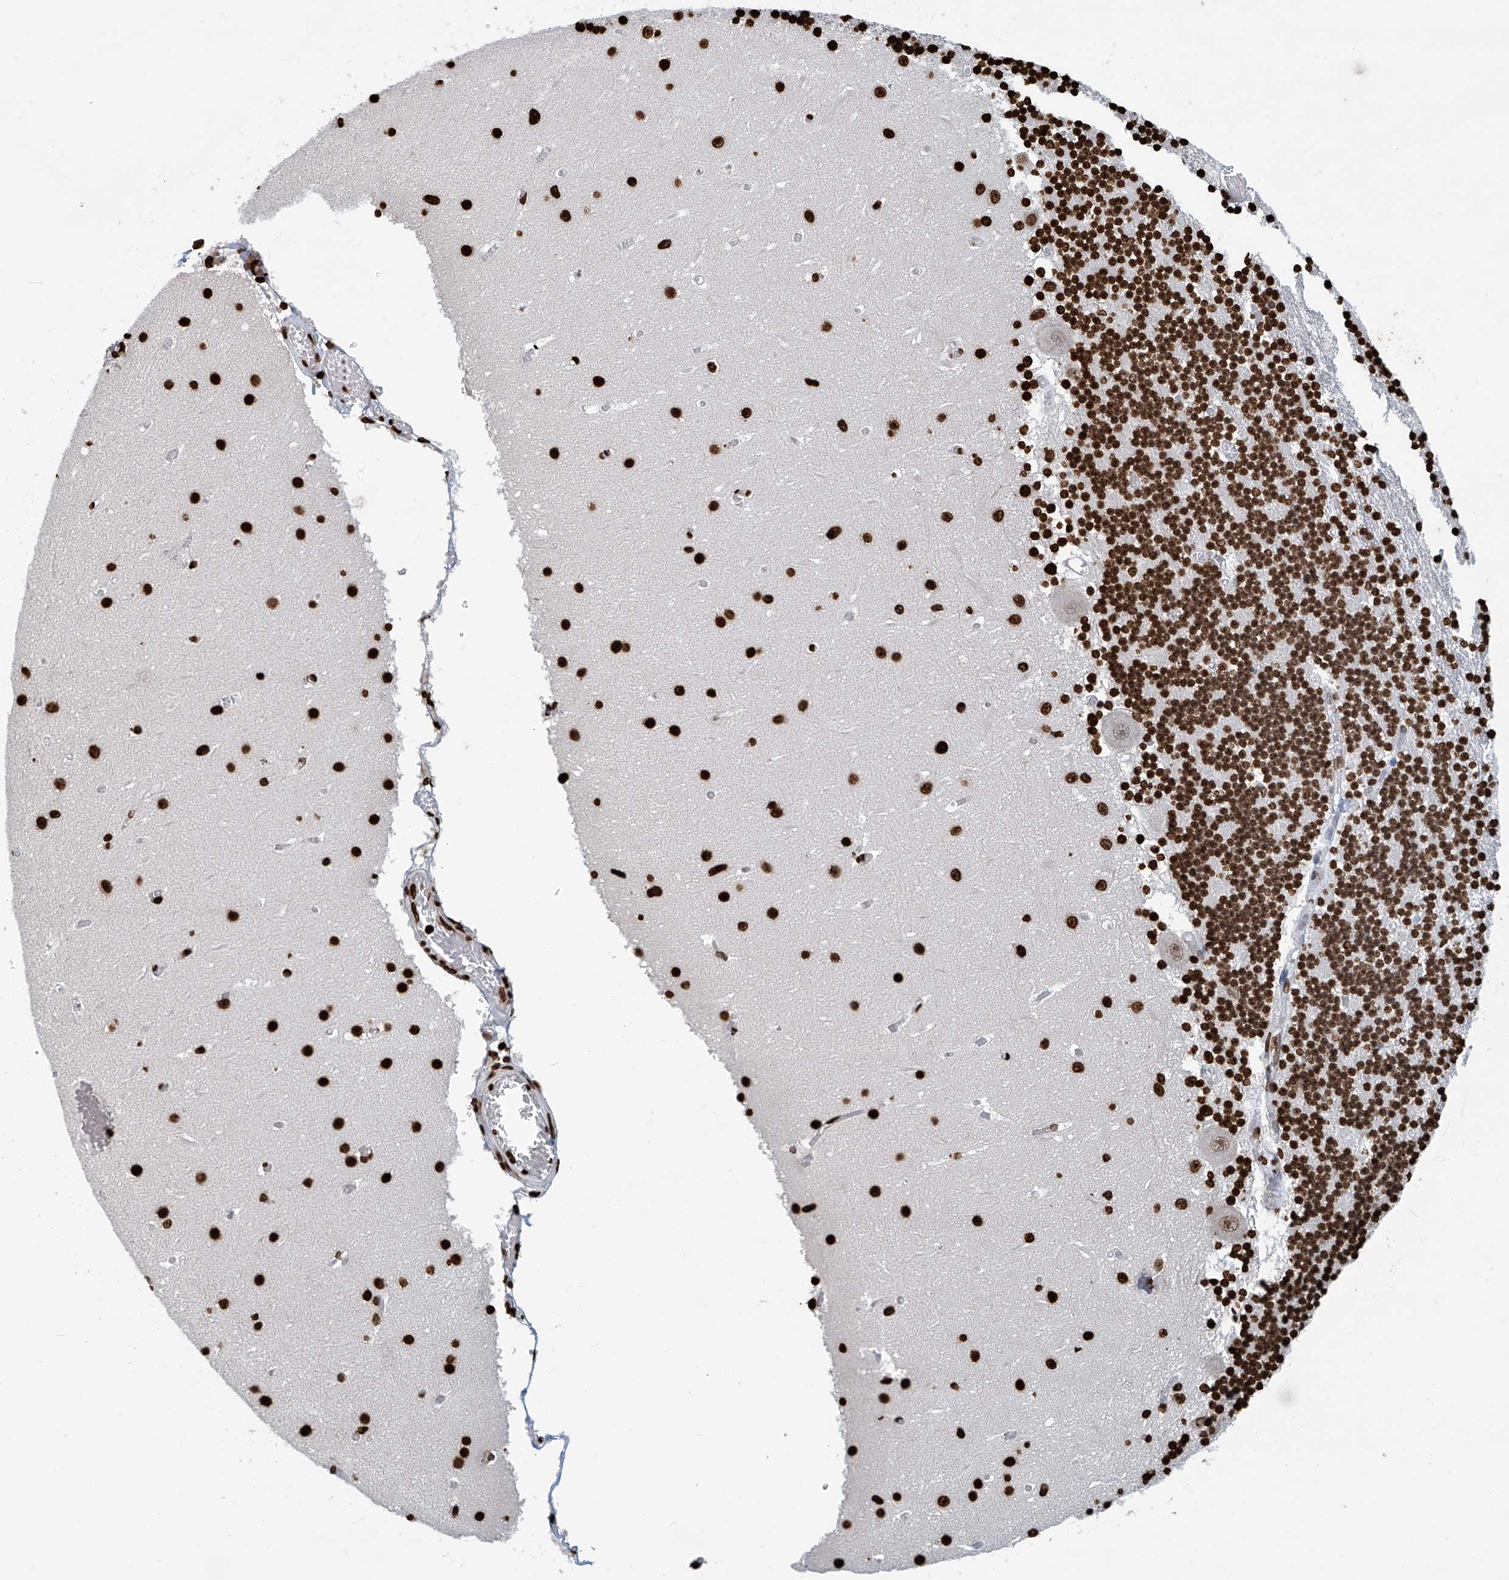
{"staining": {"intensity": "strong", "quantity": ">75%", "location": "nuclear"}, "tissue": "cerebellum", "cell_type": "Cells in granular layer", "image_type": "normal", "snomed": [{"axis": "morphology", "description": "Normal tissue, NOS"}, {"axis": "topography", "description": "Cerebellum"}], "caption": "Immunohistochemistry of benign cerebellum shows high levels of strong nuclear expression in about >75% of cells in granular layer. Using DAB (3,3'-diaminobenzidine) (brown) and hematoxylin (blue) stains, captured at high magnification using brightfield microscopy.", "gene": "DPPA2", "patient": {"sex": "female", "age": 28}}